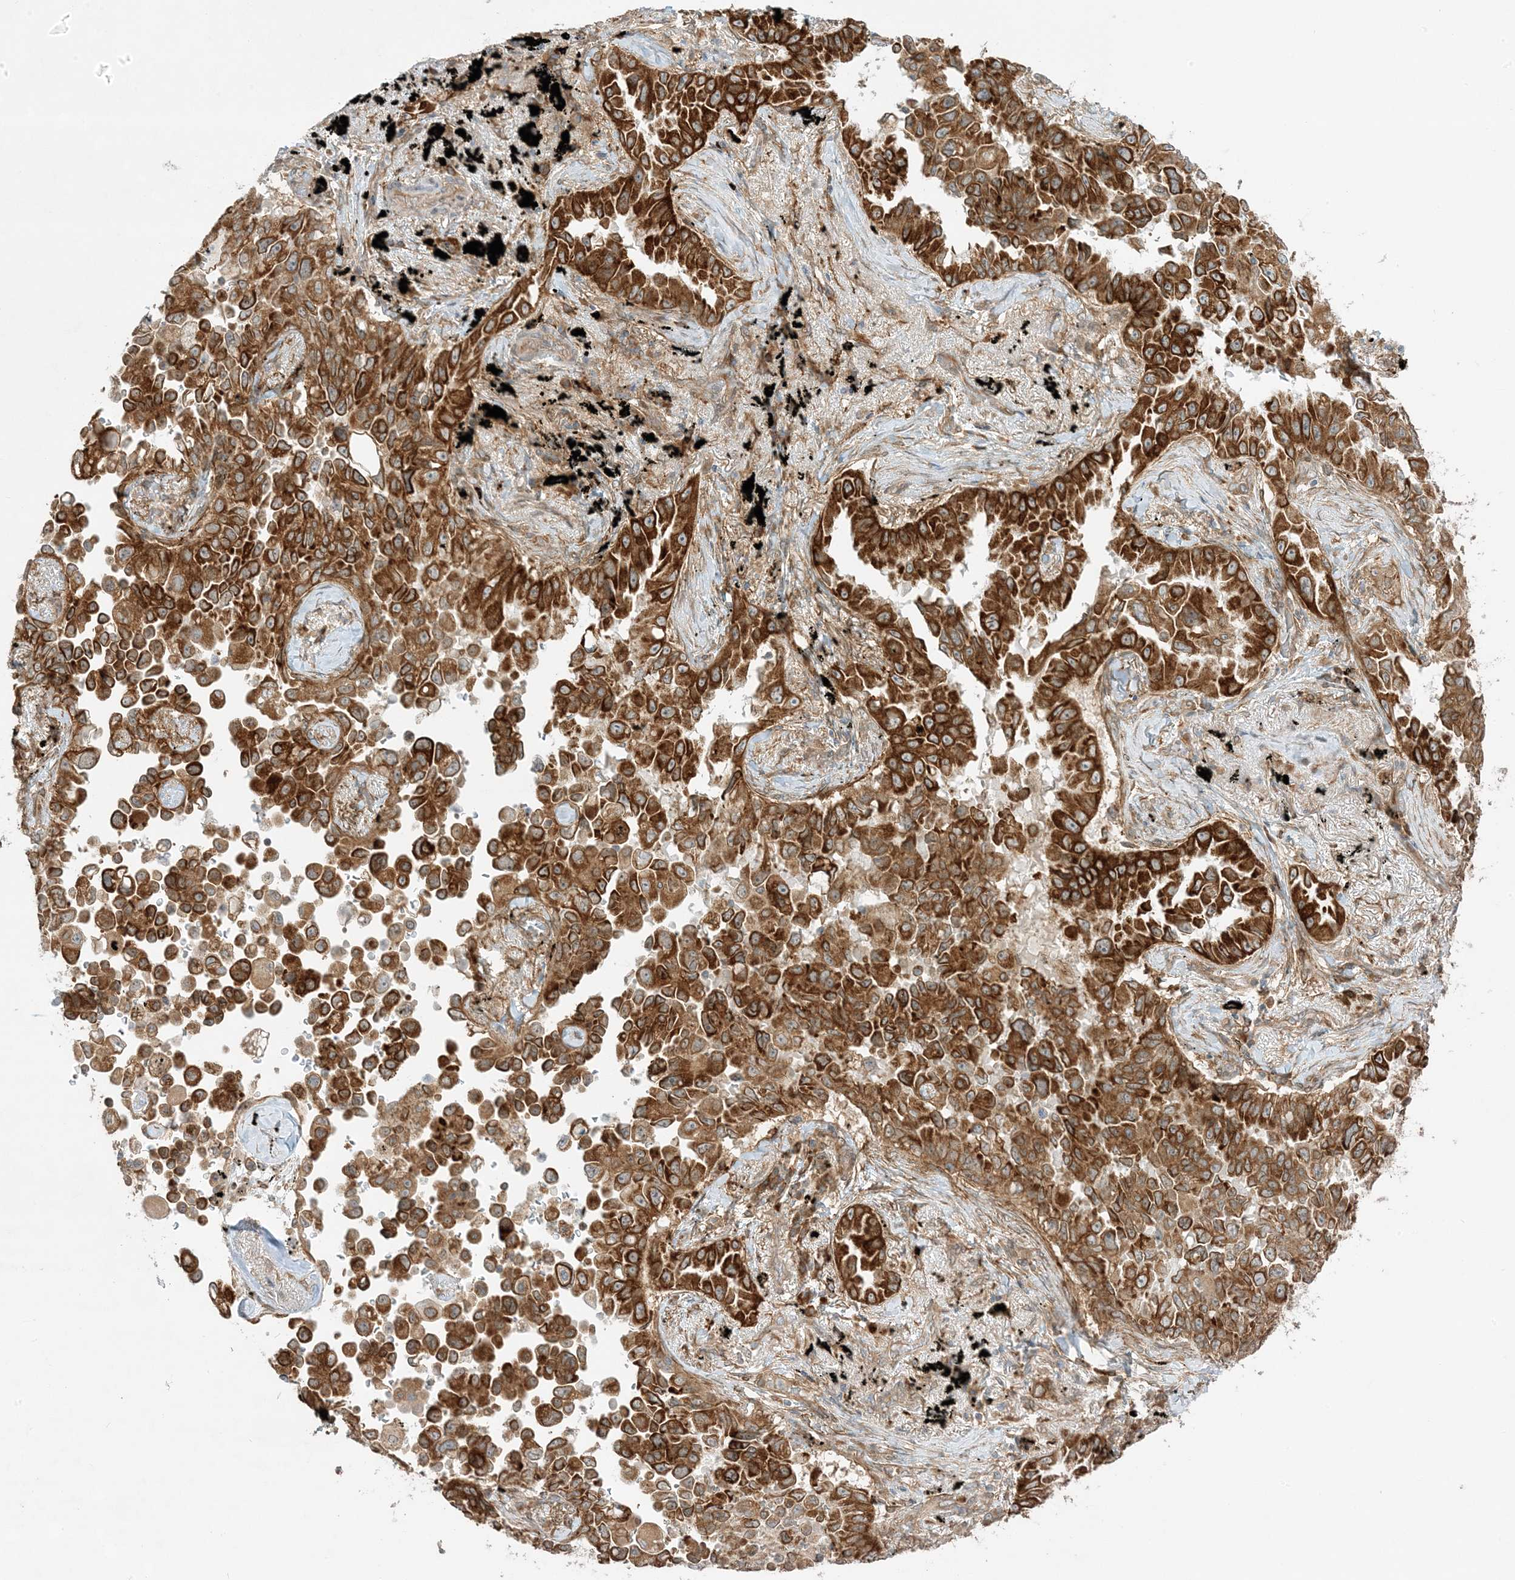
{"staining": {"intensity": "strong", "quantity": ">75%", "location": "cytoplasmic/membranous"}, "tissue": "lung cancer", "cell_type": "Tumor cells", "image_type": "cancer", "snomed": [{"axis": "morphology", "description": "Adenocarcinoma, NOS"}, {"axis": "topography", "description": "Lung"}], "caption": "Approximately >75% of tumor cells in human lung adenocarcinoma exhibit strong cytoplasmic/membranous protein staining as visualized by brown immunohistochemical staining.", "gene": "SCARF2", "patient": {"sex": "female", "age": 67}}